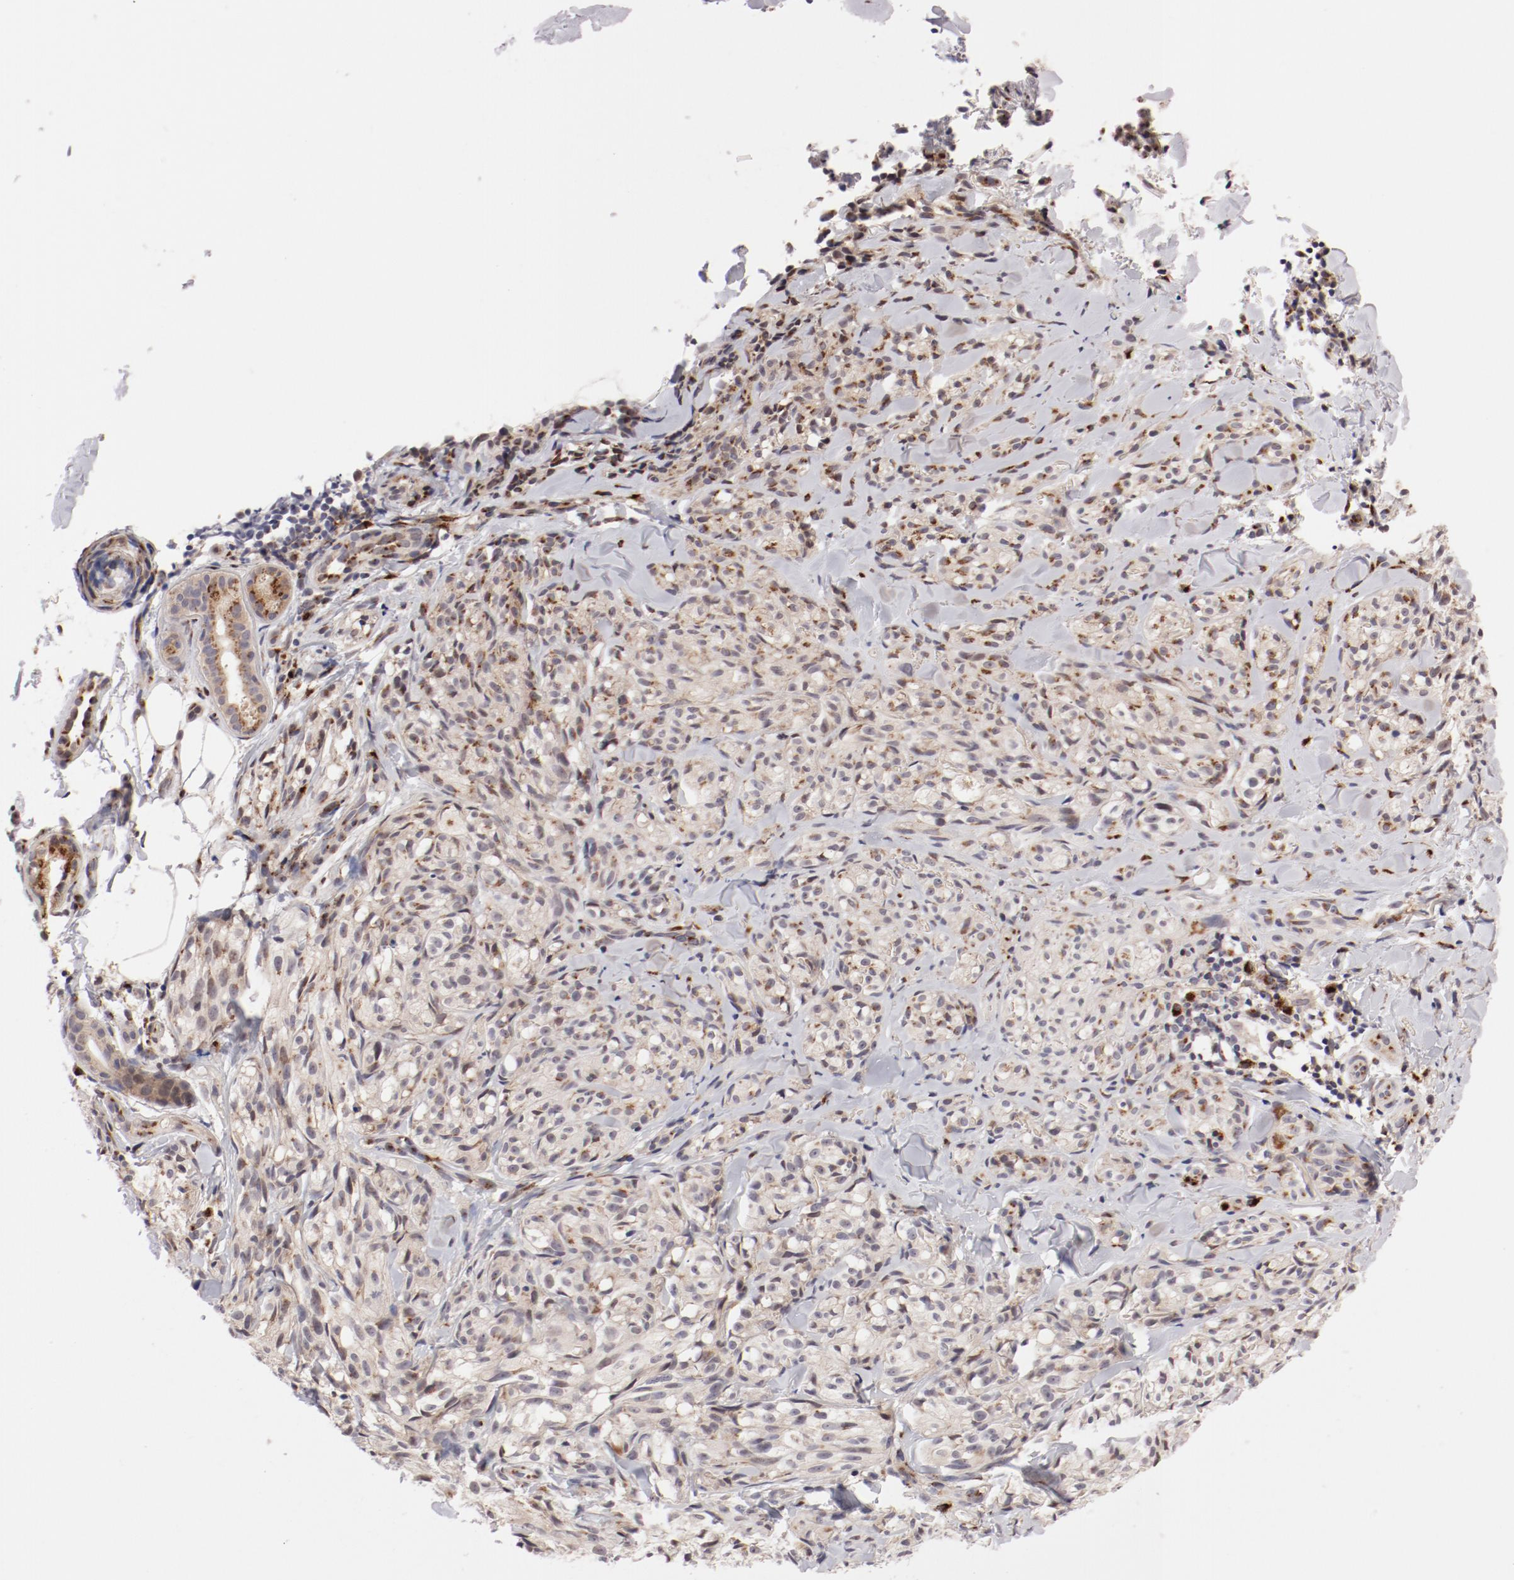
{"staining": {"intensity": "negative", "quantity": "none", "location": "none"}, "tissue": "melanoma", "cell_type": "Tumor cells", "image_type": "cancer", "snomed": [{"axis": "morphology", "description": "Malignant melanoma, Metastatic site"}, {"axis": "topography", "description": "Skin"}], "caption": "The micrograph displays no staining of tumor cells in malignant melanoma (metastatic site).", "gene": "RPL12", "patient": {"sex": "female", "age": 66}}